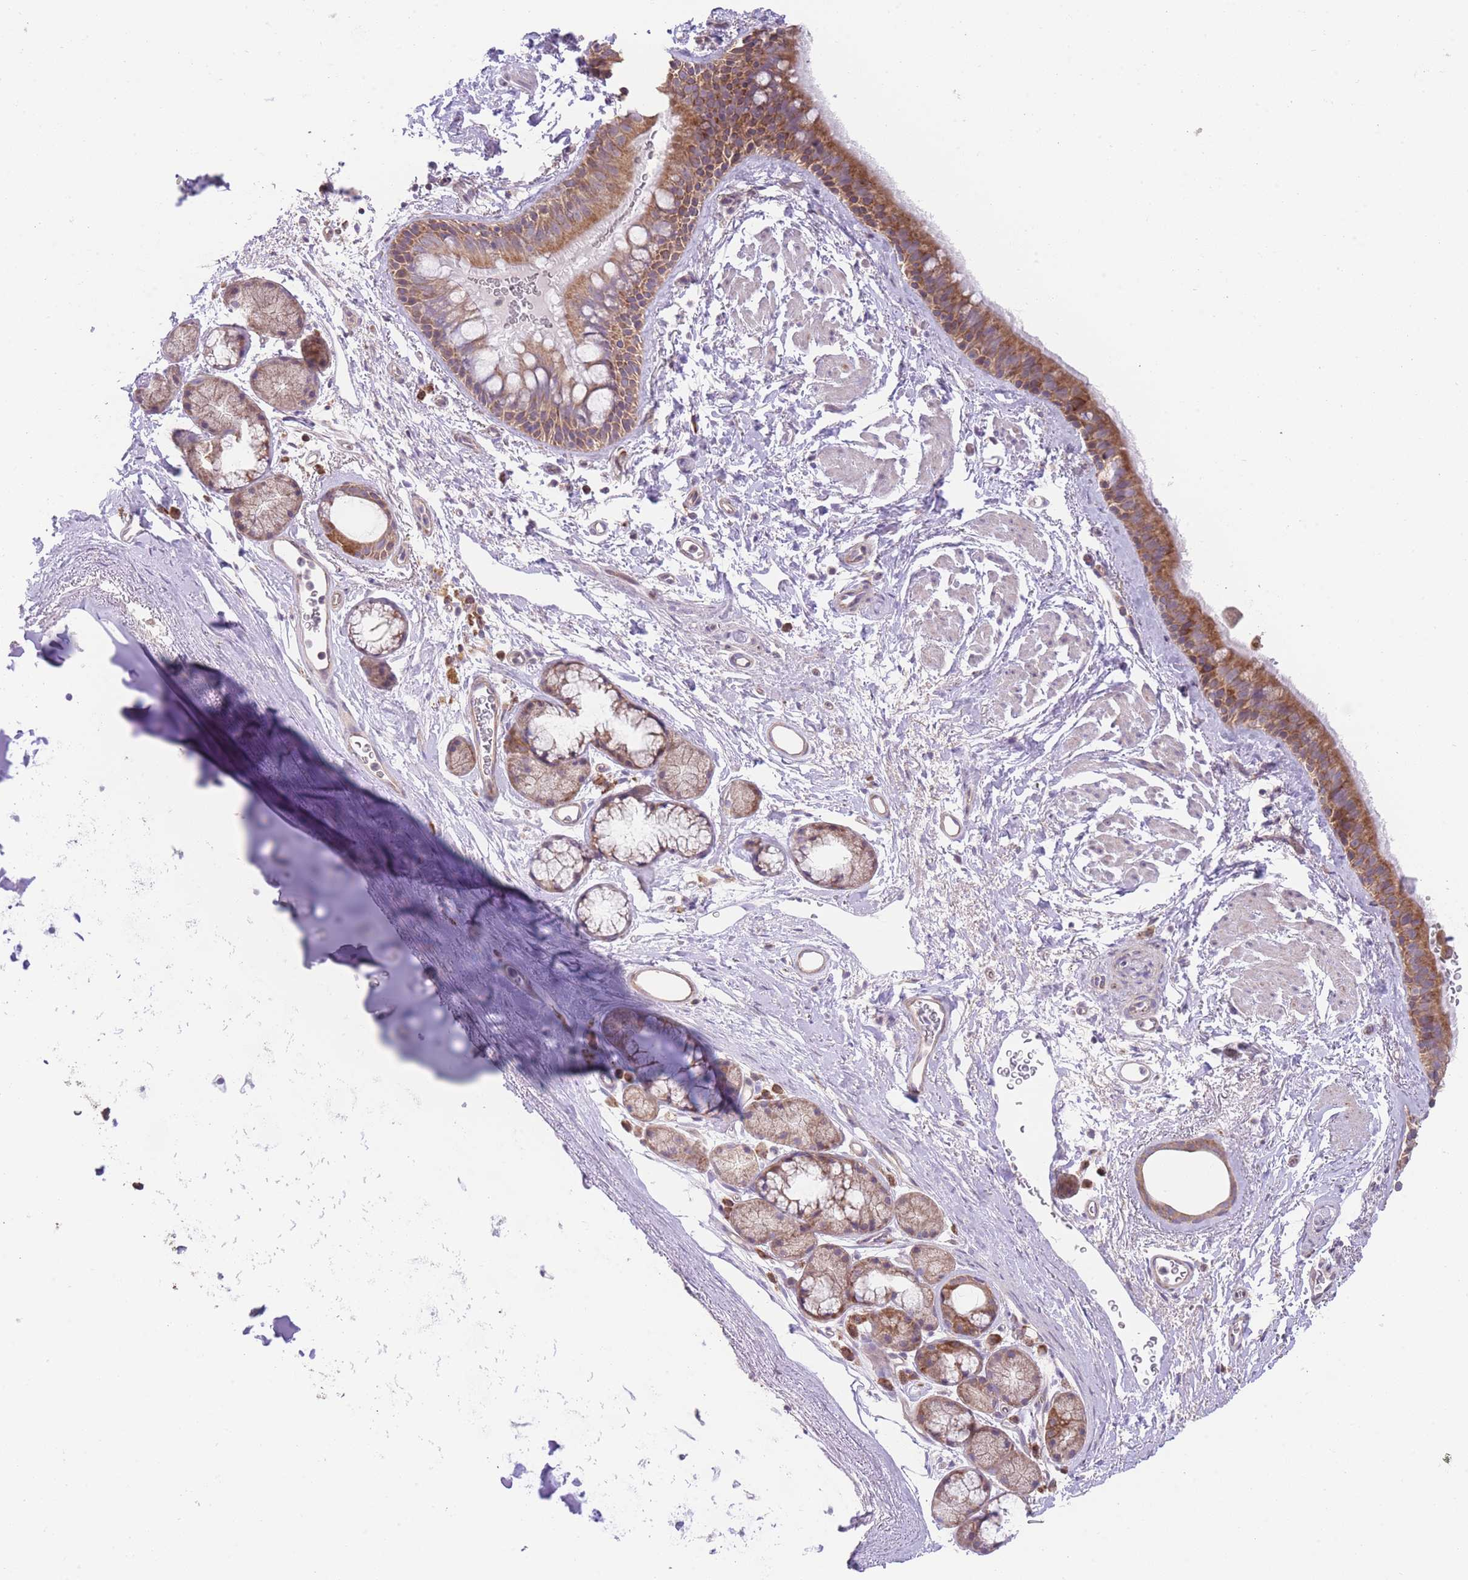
{"staining": {"intensity": "moderate", "quantity": ">75%", "location": "cytoplasmic/membranous"}, "tissue": "bronchus", "cell_type": "Respiratory epithelial cells", "image_type": "normal", "snomed": [{"axis": "morphology", "description": "Normal tissue, NOS"}, {"axis": "topography", "description": "Lymph node"}, {"axis": "topography", "description": "Cartilage tissue"}, {"axis": "topography", "description": "Bronchus"}], "caption": "Protein expression analysis of normal human bronchus reveals moderate cytoplasmic/membranous positivity in approximately >75% of respiratory epithelial cells. The protein is shown in brown color, while the nuclei are stained blue.", "gene": "BOLA2B", "patient": {"sex": "female", "age": 70}}